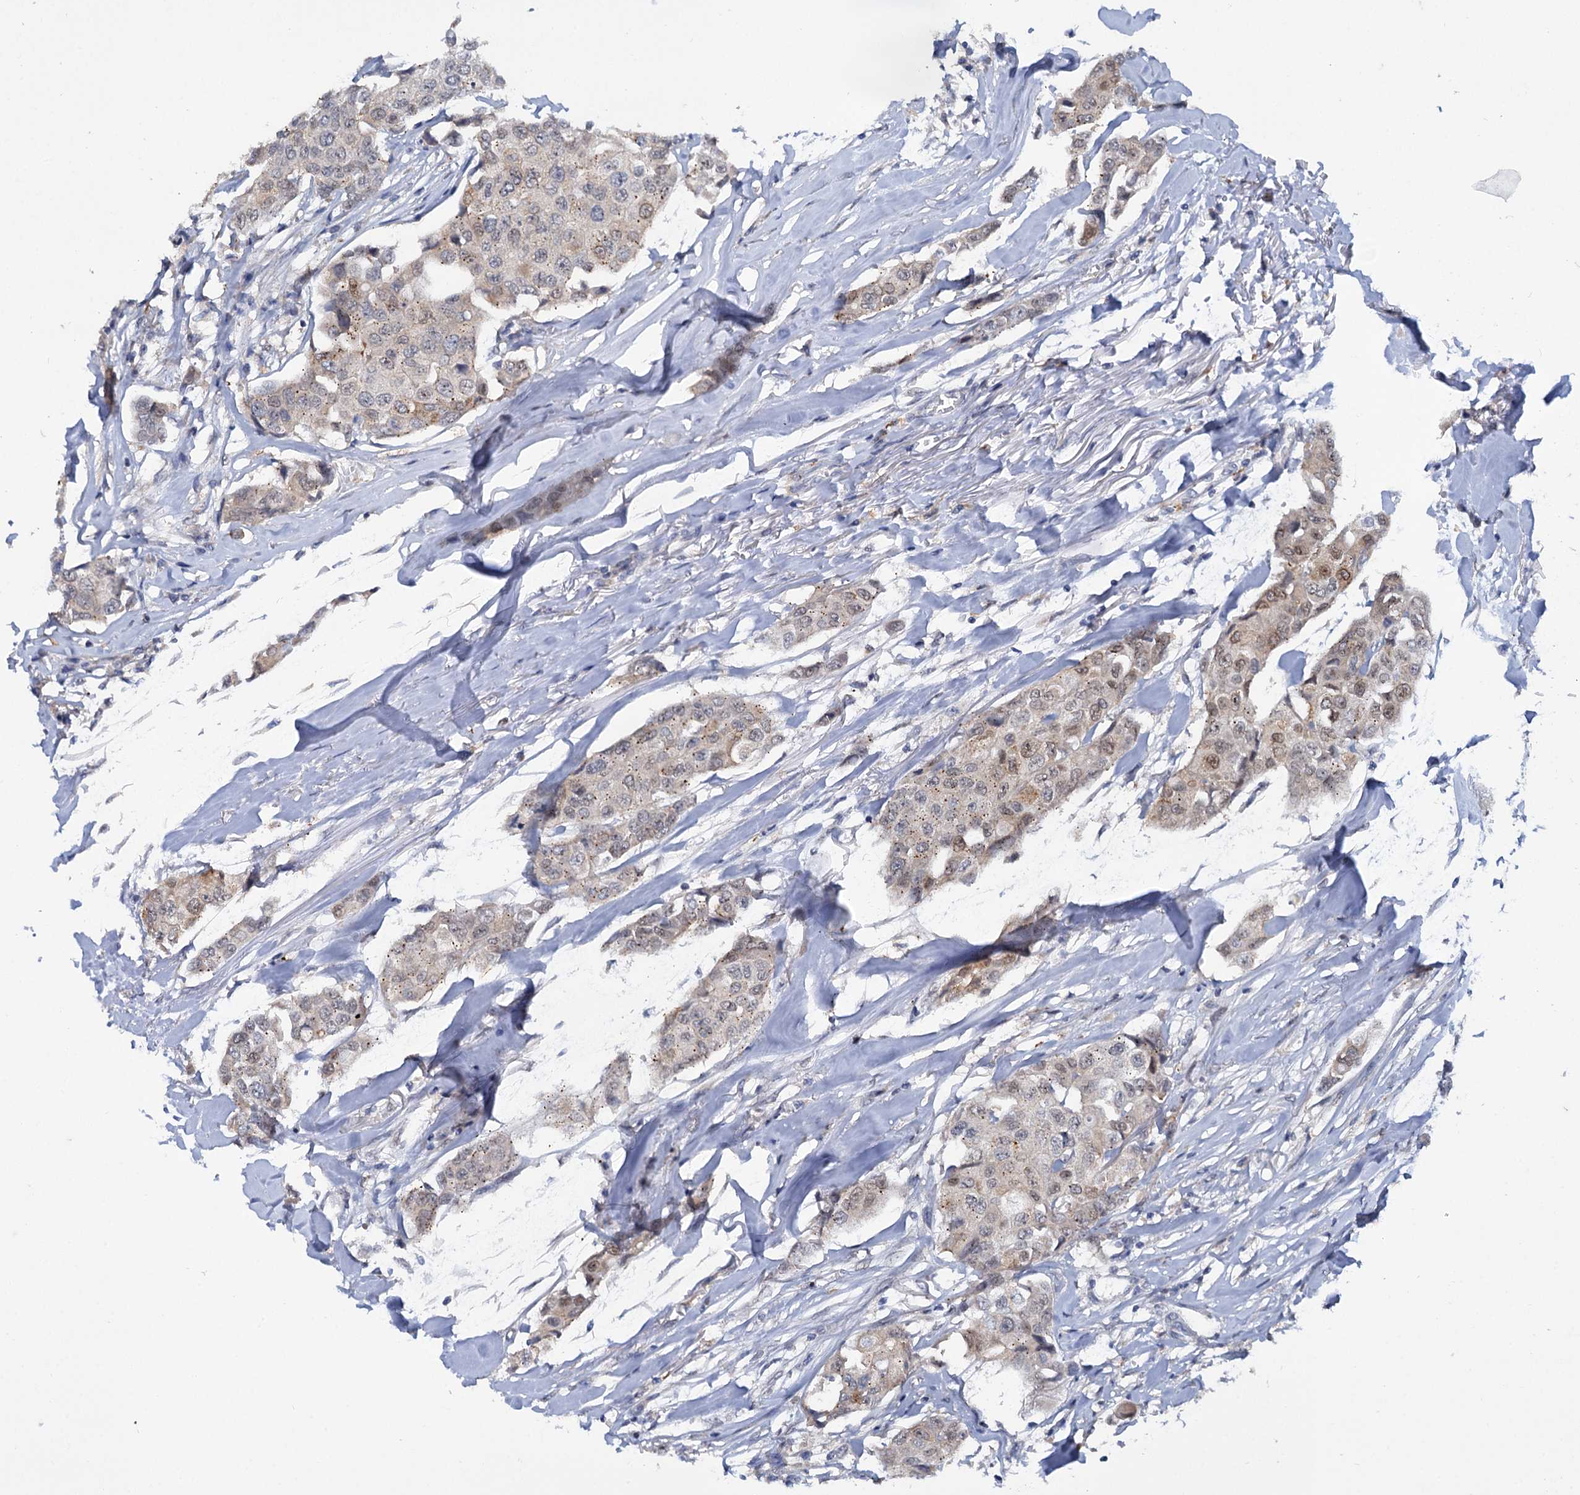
{"staining": {"intensity": "weak", "quantity": "25%-75%", "location": "cytoplasmic/membranous,nuclear"}, "tissue": "breast cancer", "cell_type": "Tumor cells", "image_type": "cancer", "snomed": [{"axis": "morphology", "description": "Duct carcinoma"}, {"axis": "topography", "description": "Breast"}], "caption": "An image of human infiltrating ductal carcinoma (breast) stained for a protein demonstrates weak cytoplasmic/membranous and nuclear brown staining in tumor cells.", "gene": "MID1IP1", "patient": {"sex": "female", "age": 80}}